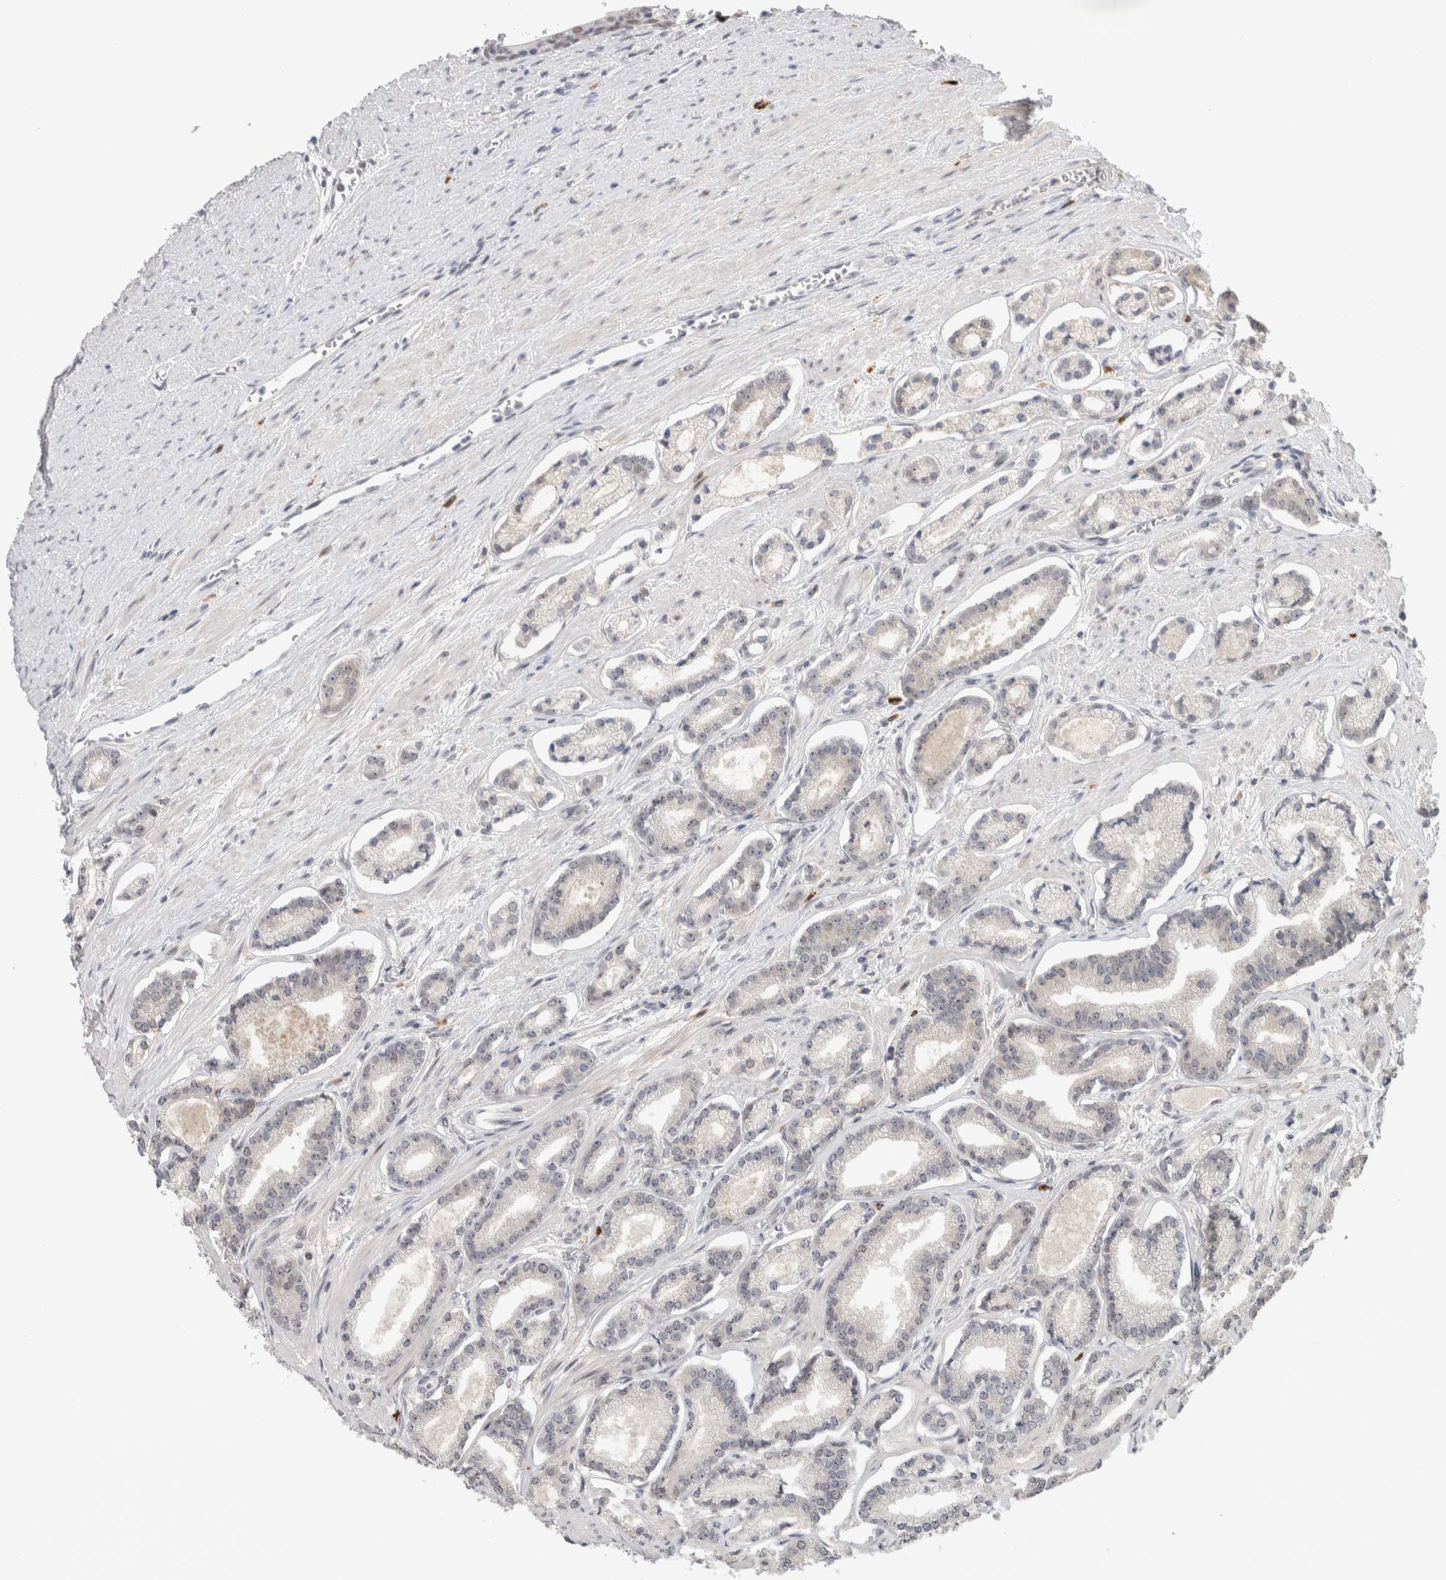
{"staining": {"intensity": "negative", "quantity": "none", "location": "none"}, "tissue": "prostate cancer", "cell_type": "Tumor cells", "image_type": "cancer", "snomed": [{"axis": "morphology", "description": "Adenocarcinoma, Low grade"}, {"axis": "topography", "description": "Prostate"}], "caption": "A histopathology image of prostate low-grade adenocarcinoma stained for a protein displays no brown staining in tumor cells. The staining is performed using DAB brown chromogen with nuclei counter-stained in using hematoxylin.", "gene": "ZNF521", "patient": {"sex": "male", "age": 60}}